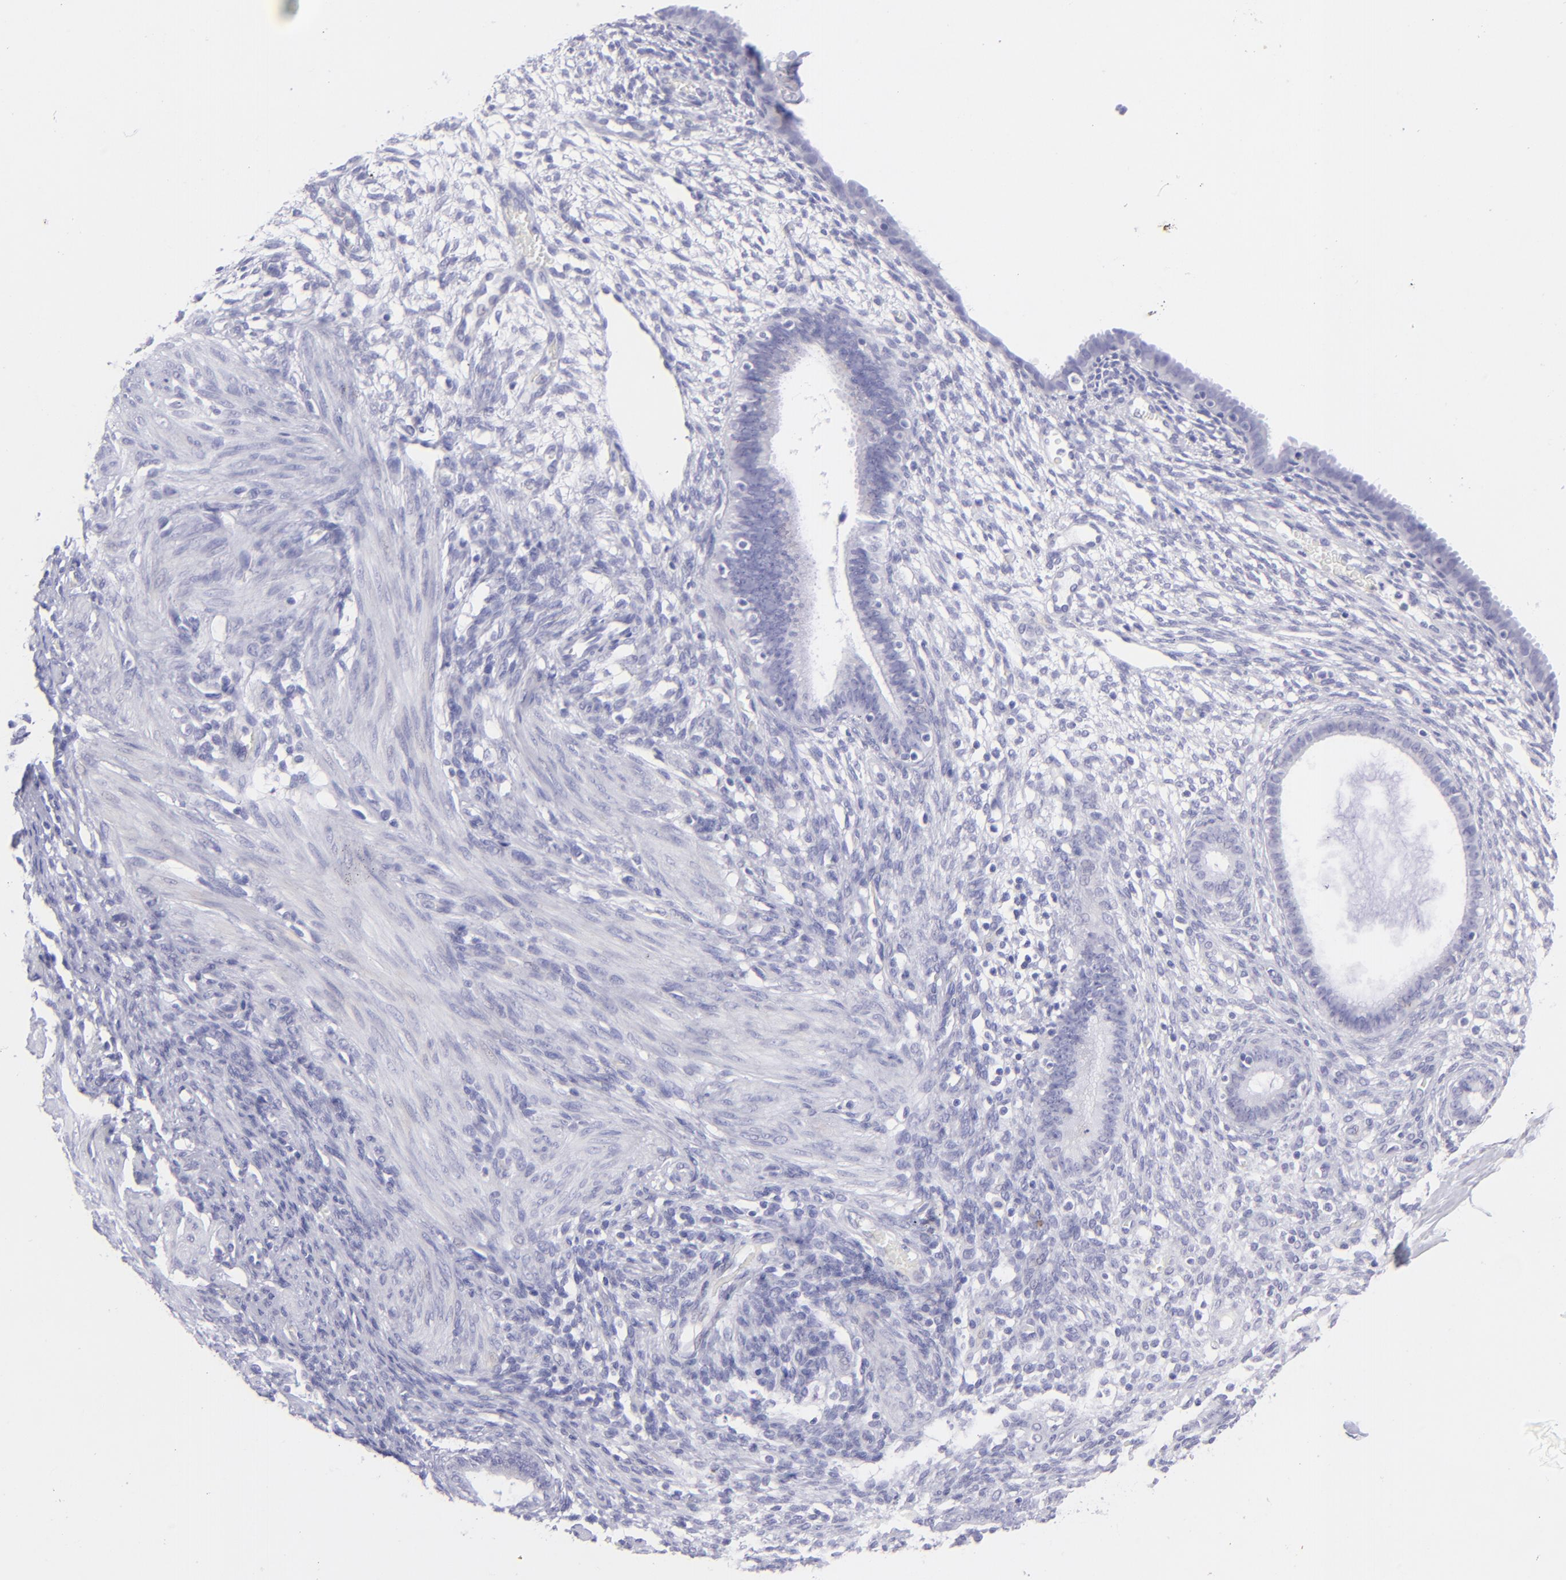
{"staining": {"intensity": "negative", "quantity": "none", "location": "none"}, "tissue": "endometrium", "cell_type": "Cells in endometrial stroma", "image_type": "normal", "snomed": [{"axis": "morphology", "description": "Normal tissue, NOS"}, {"axis": "topography", "description": "Endometrium"}], "caption": "The immunohistochemistry (IHC) photomicrograph has no significant positivity in cells in endometrial stroma of endometrium.", "gene": "SLC1A3", "patient": {"sex": "female", "age": 72}}